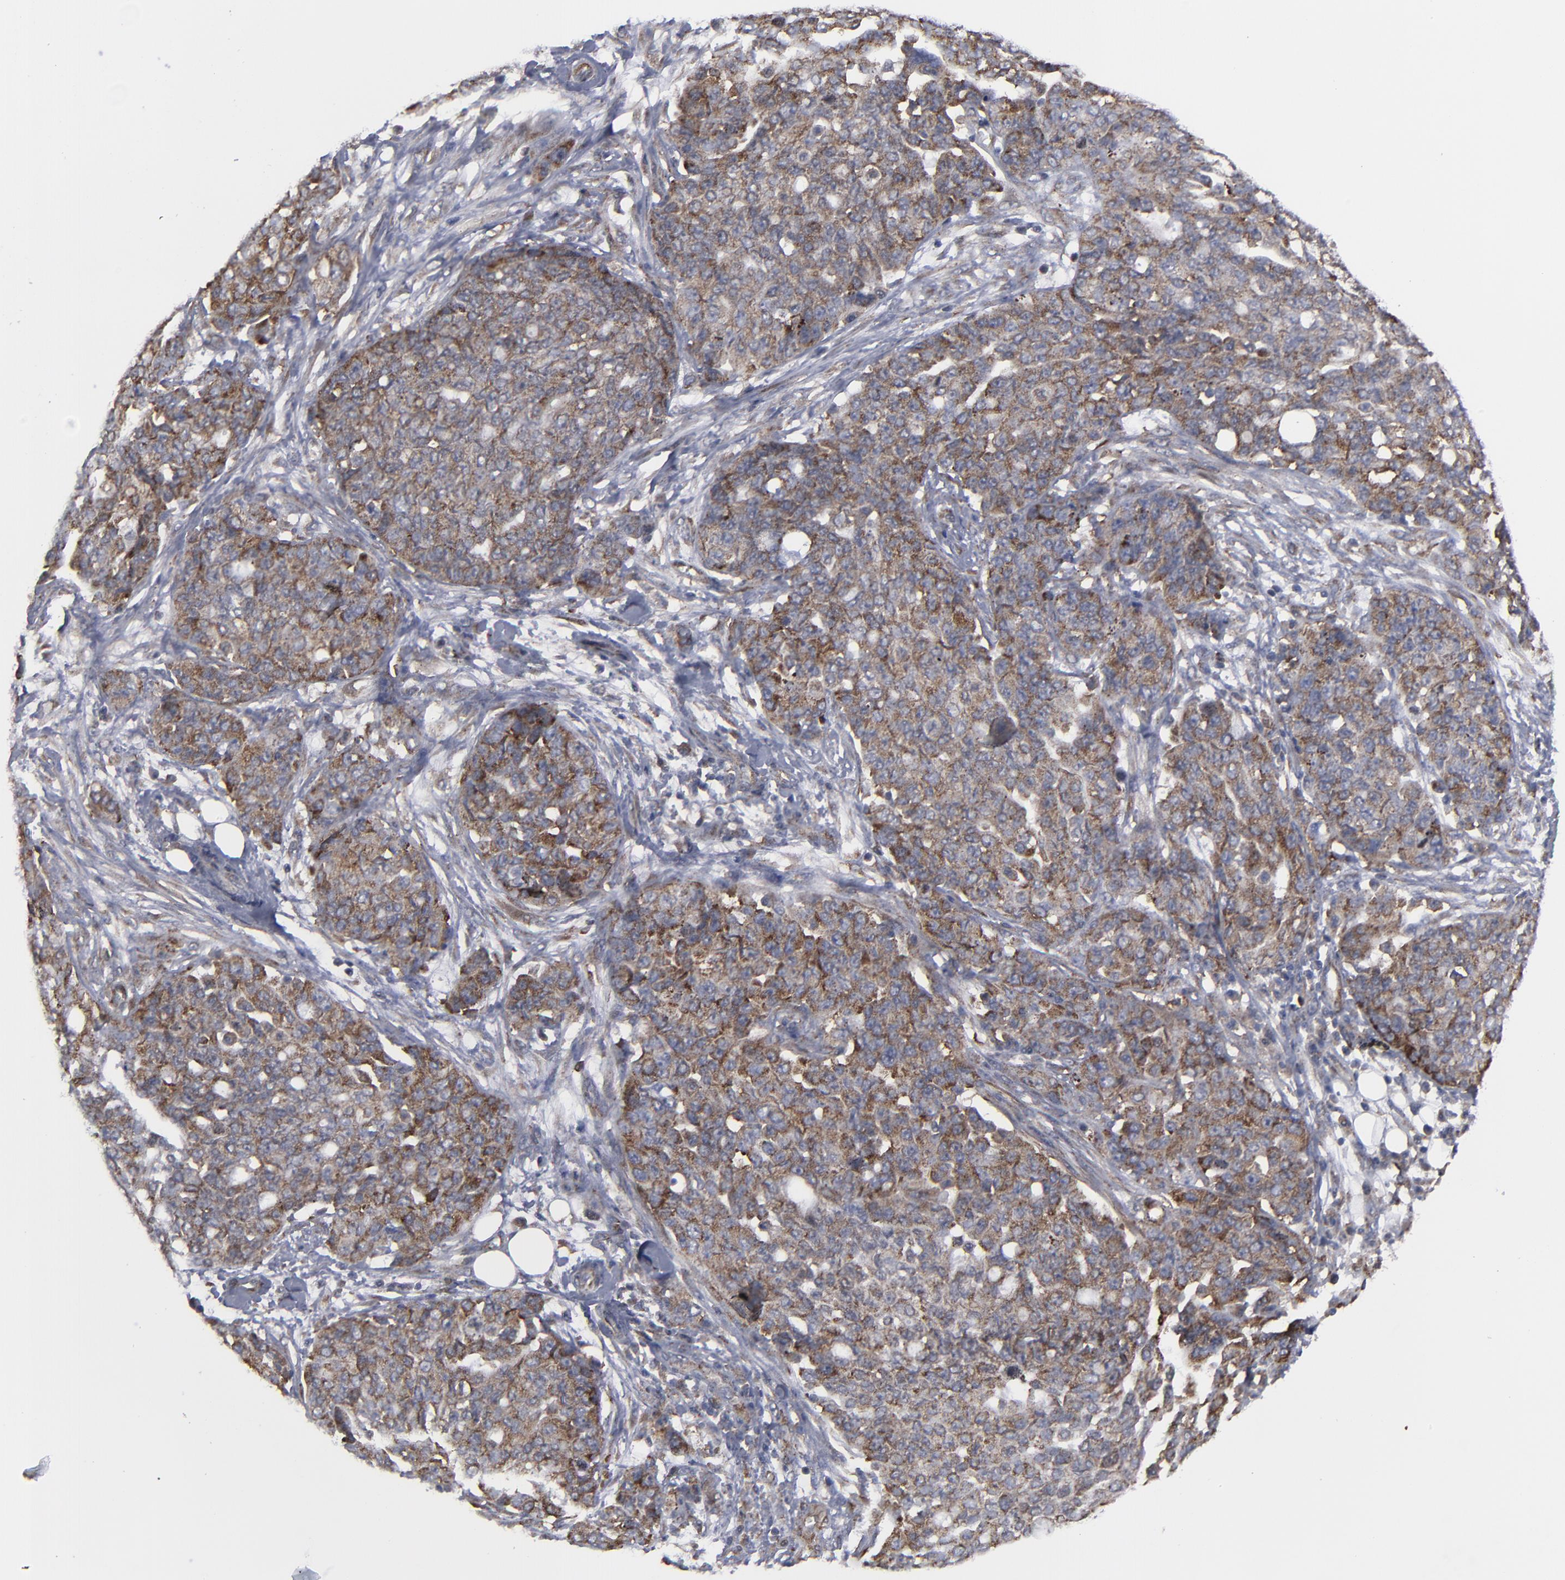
{"staining": {"intensity": "moderate", "quantity": ">75%", "location": "cytoplasmic/membranous"}, "tissue": "ovarian cancer", "cell_type": "Tumor cells", "image_type": "cancer", "snomed": [{"axis": "morphology", "description": "Cystadenocarcinoma, serous, NOS"}, {"axis": "topography", "description": "Soft tissue"}, {"axis": "topography", "description": "Ovary"}], "caption": "The image demonstrates staining of serous cystadenocarcinoma (ovarian), revealing moderate cytoplasmic/membranous protein expression (brown color) within tumor cells.", "gene": "KIAA2026", "patient": {"sex": "female", "age": 57}}